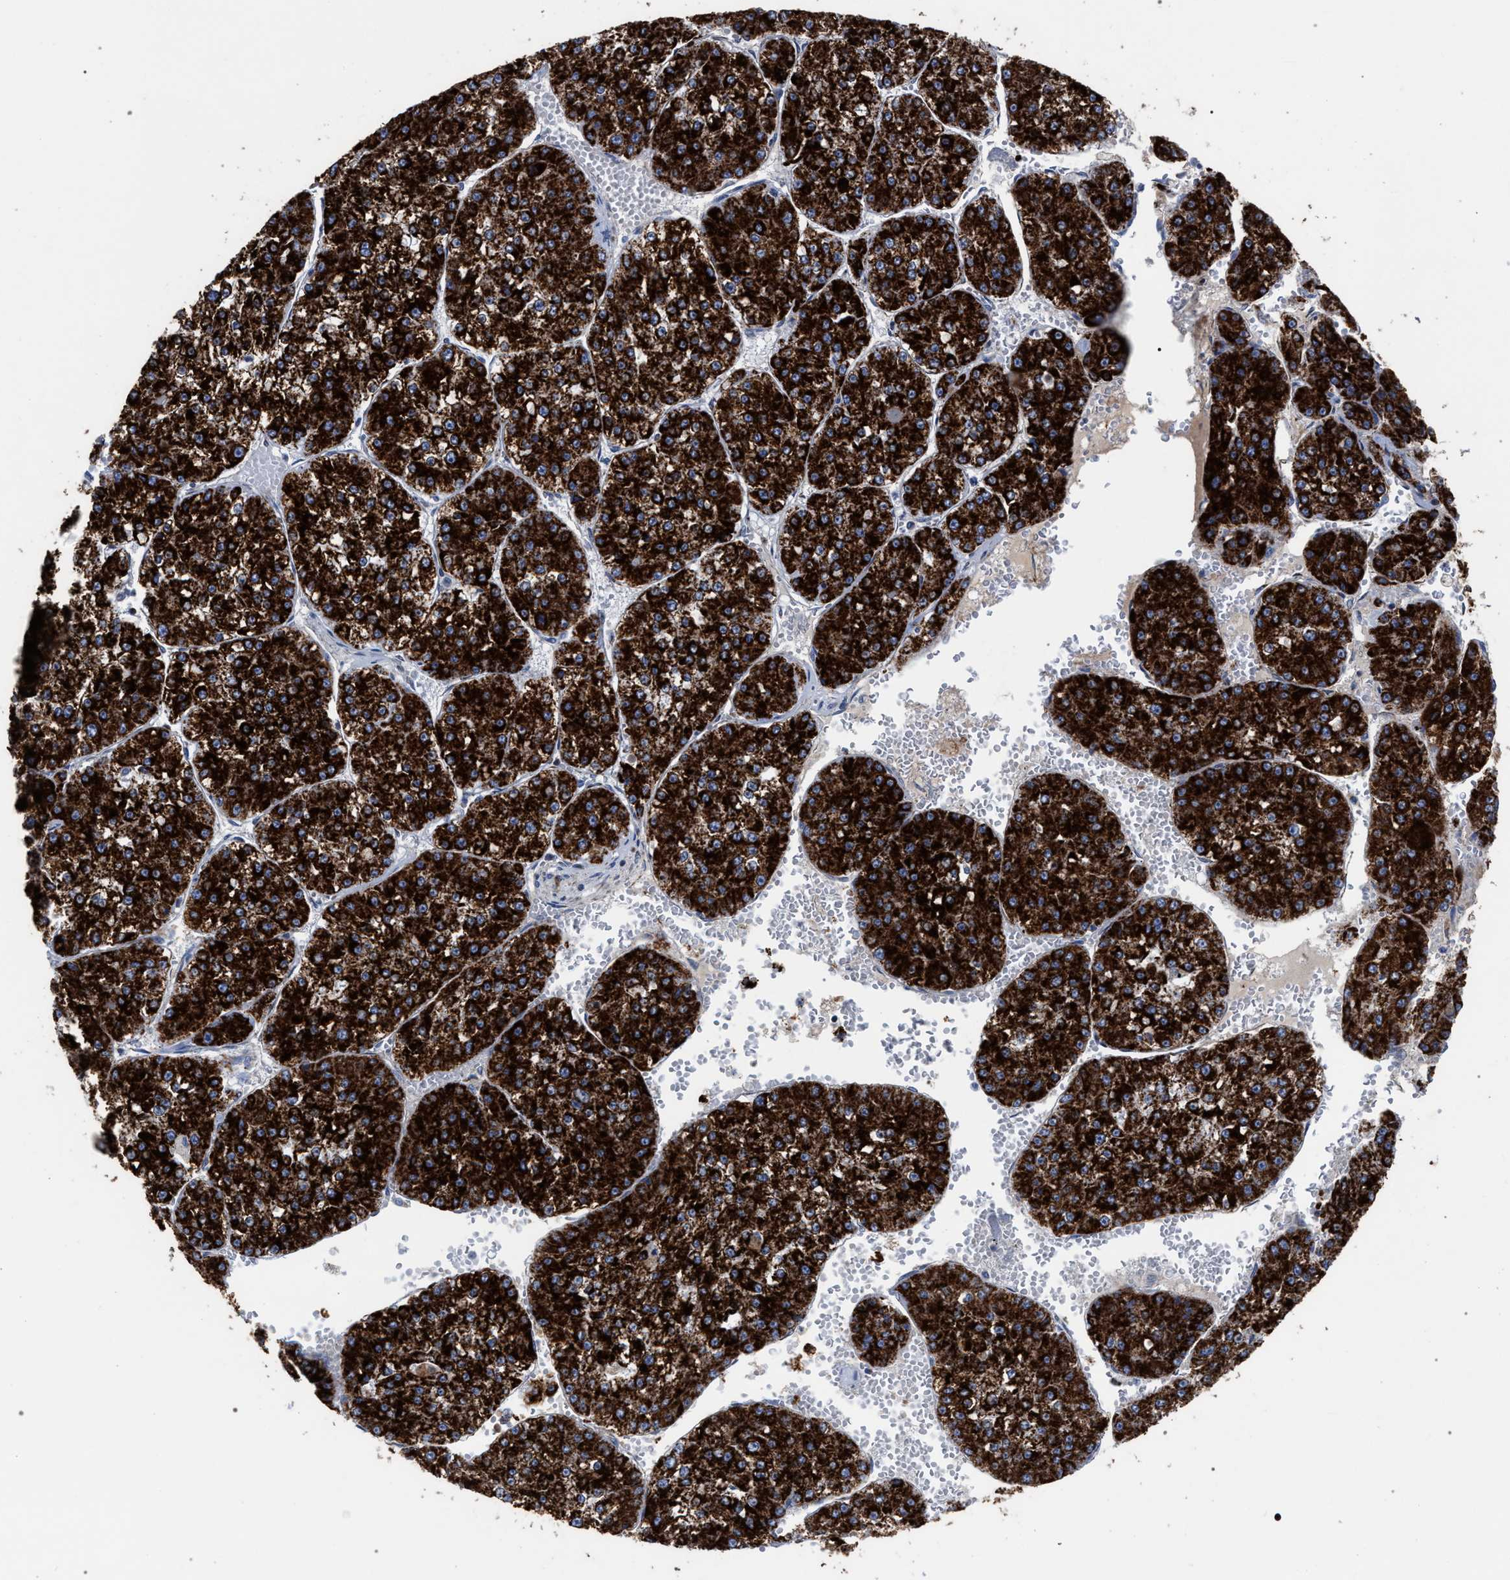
{"staining": {"intensity": "strong", "quantity": ">75%", "location": "cytoplasmic/membranous"}, "tissue": "liver cancer", "cell_type": "Tumor cells", "image_type": "cancer", "snomed": [{"axis": "morphology", "description": "Carcinoma, Hepatocellular, NOS"}, {"axis": "topography", "description": "Liver"}], "caption": "The immunohistochemical stain highlights strong cytoplasmic/membranous staining in tumor cells of liver cancer tissue.", "gene": "ECI2", "patient": {"sex": "female", "age": 73}}